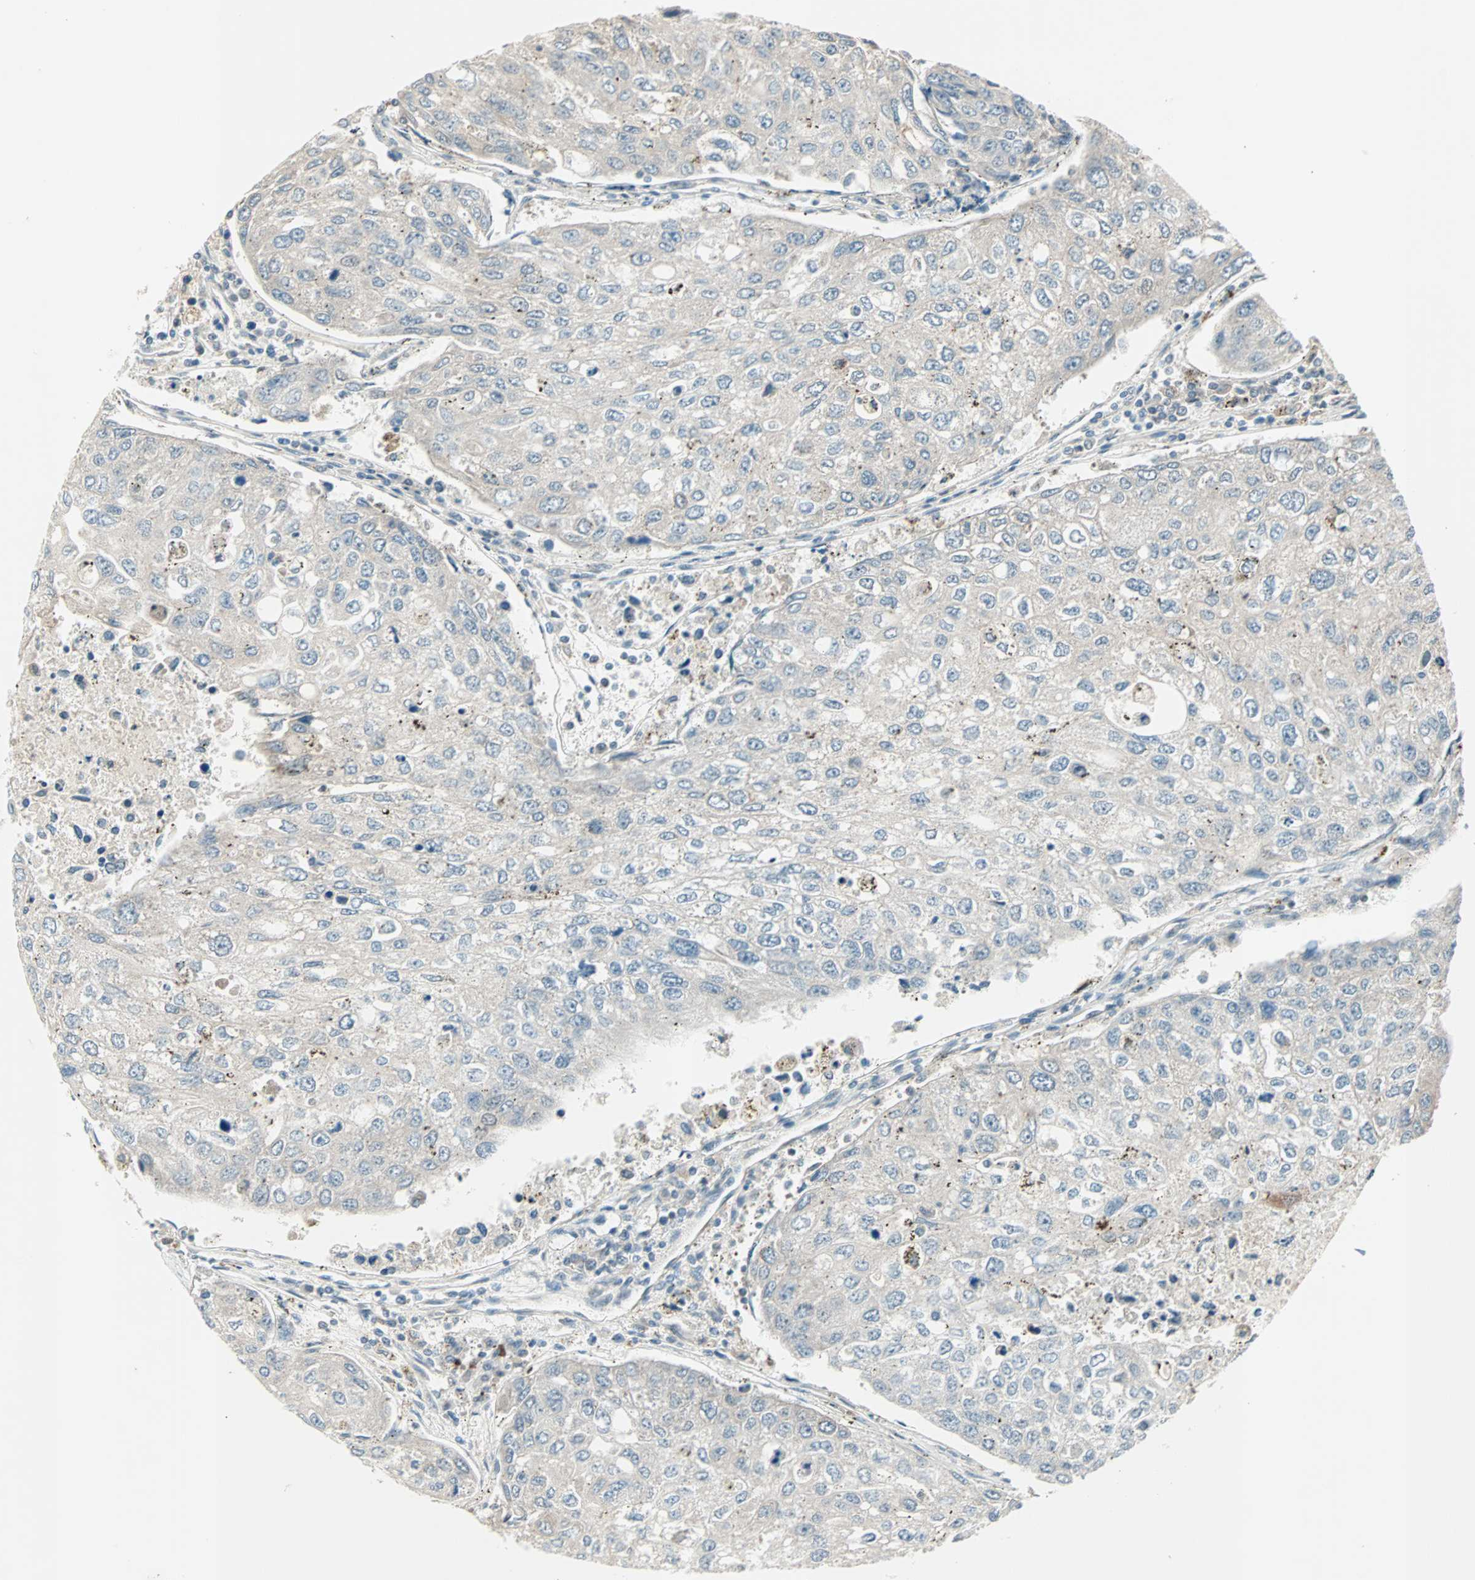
{"staining": {"intensity": "weak", "quantity": ">75%", "location": "cytoplasmic/membranous"}, "tissue": "urothelial cancer", "cell_type": "Tumor cells", "image_type": "cancer", "snomed": [{"axis": "morphology", "description": "Urothelial carcinoma, High grade"}, {"axis": "topography", "description": "Lymph node"}, {"axis": "topography", "description": "Urinary bladder"}], "caption": "Tumor cells show low levels of weak cytoplasmic/membranous expression in about >75% of cells in high-grade urothelial carcinoma.", "gene": "PGBD1", "patient": {"sex": "male", "age": 51}}